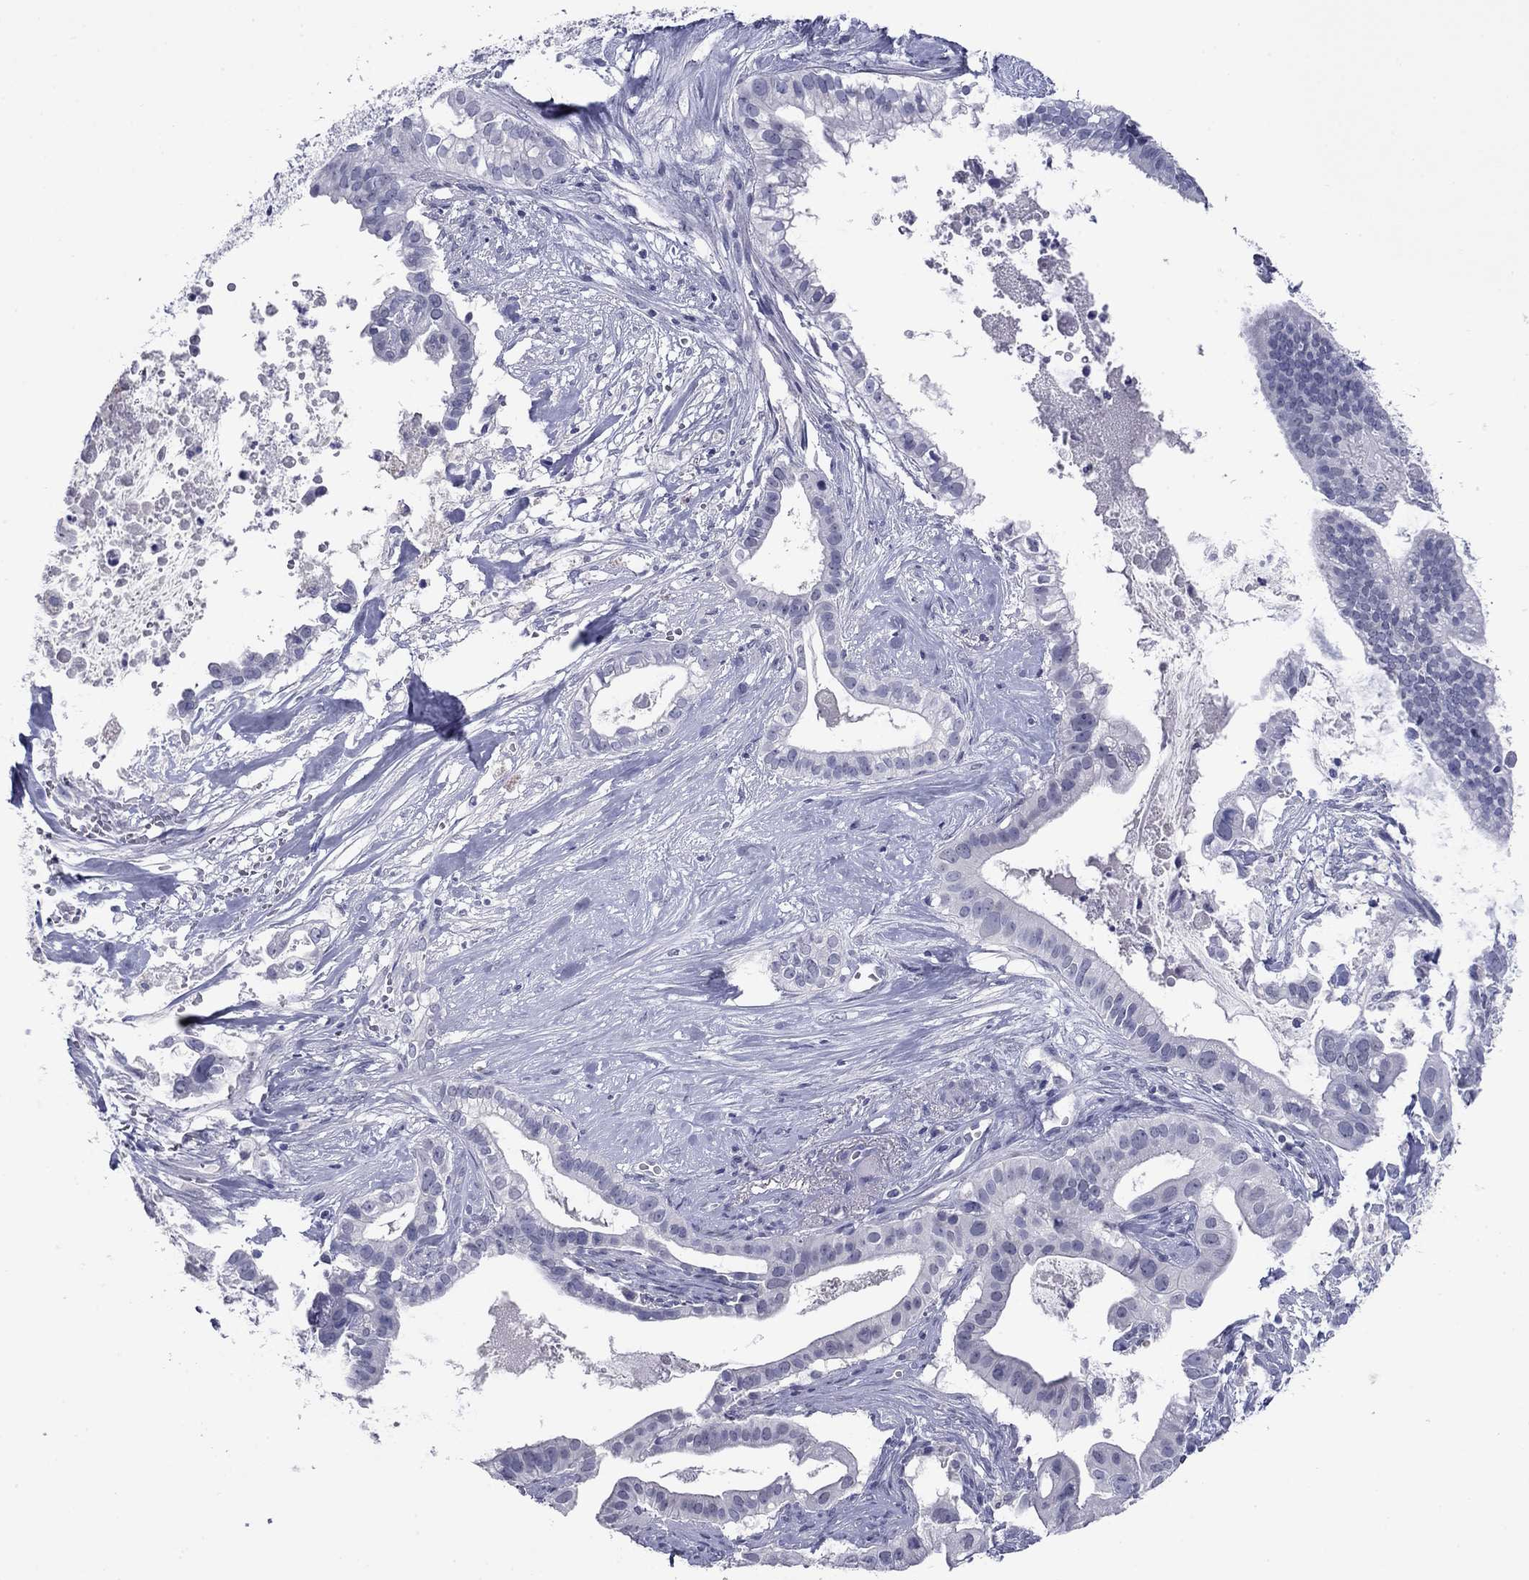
{"staining": {"intensity": "negative", "quantity": "none", "location": "none"}, "tissue": "pancreatic cancer", "cell_type": "Tumor cells", "image_type": "cancer", "snomed": [{"axis": "morphology", "description": "Adenocarcinoma, NOS"}, {"axis": "topography", "description": "Pancreas"}], "caption": "IHC photomicrograph of pancreatic cancer (adenocarcinoma) stained for a protein (brown), which exhibits no positivity in tumor cells.", "gene": "HAO1", "patient": {"sex": "male", "age": 61}}